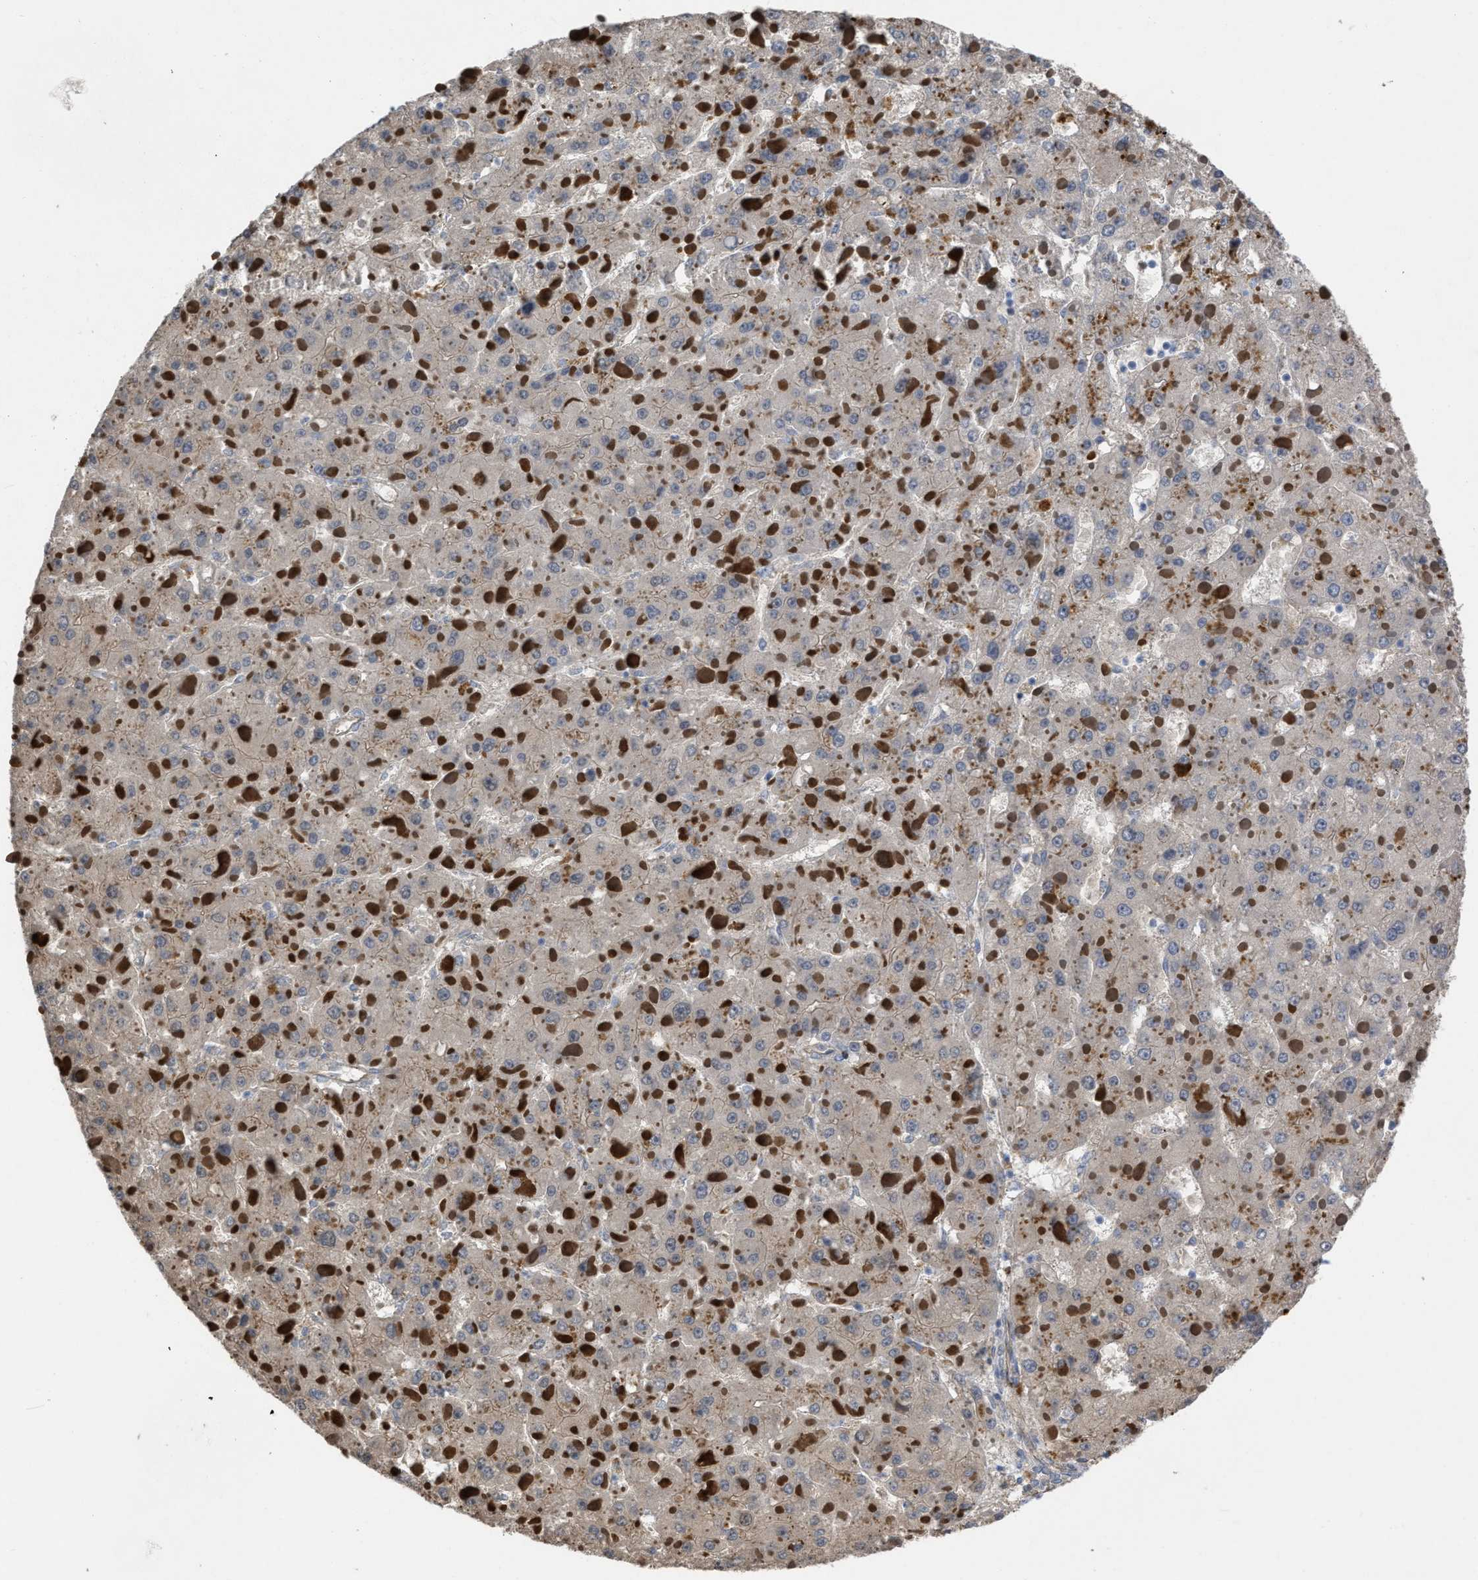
{"staining": {"intensity": "weak", "quantity": "<25%", "location": "cytoplasmic/membranous"}, "tissue": "liver cancer", "cell_type": "Tumor cells", "image_type": "cancer", "snomed": [{"axis": "morphology", "description": "Carcinoma, Hepatocellular, NOS"}, {"axis": "topography", "description": "Liver"}], "caption": "IHC photomicrograph of neoplastic tissue: liver cancer stained with DAB reveals no significant protein expression in tumor cells.", "gene": "SLC4A11", "patient": {"sex": "female", "age": 73}}